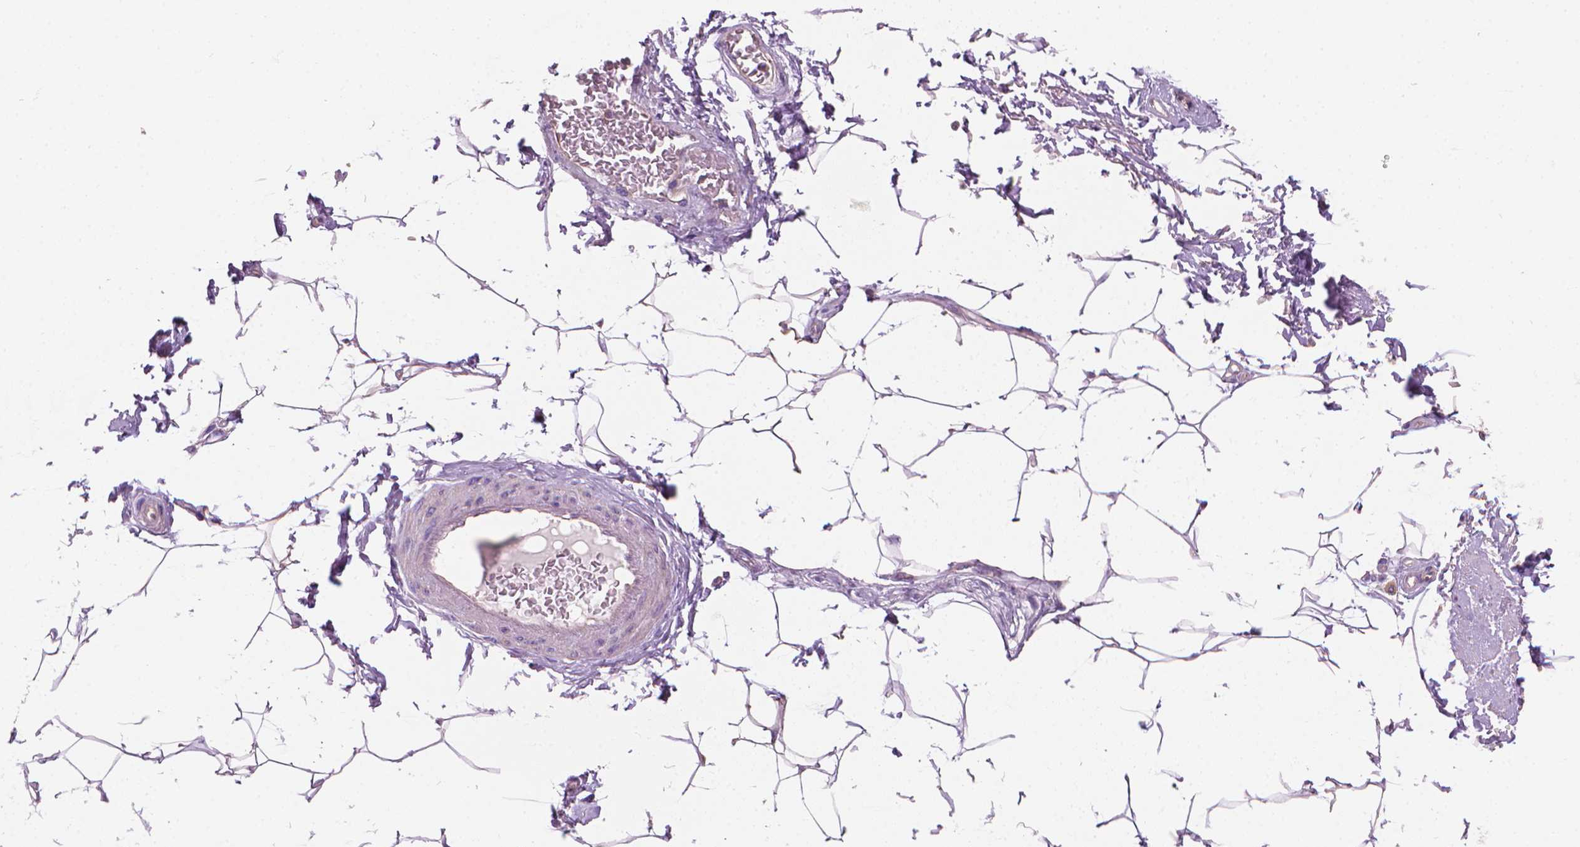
{"staining": {"intensity": "negative", "quantity": "none", "location": "none"}, "tissue": "adipose tissue", "cell_type": "Adipocytes", "image_type": "normal", "snomed": [{"axis": "morphology", "description": "Normal tissue, NOS"}, {"axis": "topography", "description": "Peripheral nerve tissue"}], "caption": "The immunohistochemistry photomicrograph has no significant positivity in adipocytes of adipose tissue. (Stains: DAB immunohistochemistry (IHC) with hematoxylin counter stain, Microscopy: brightfield microscopy at high magnification).", "gene": "TTC29", "patient": {"sex": "male", "age": 51}}